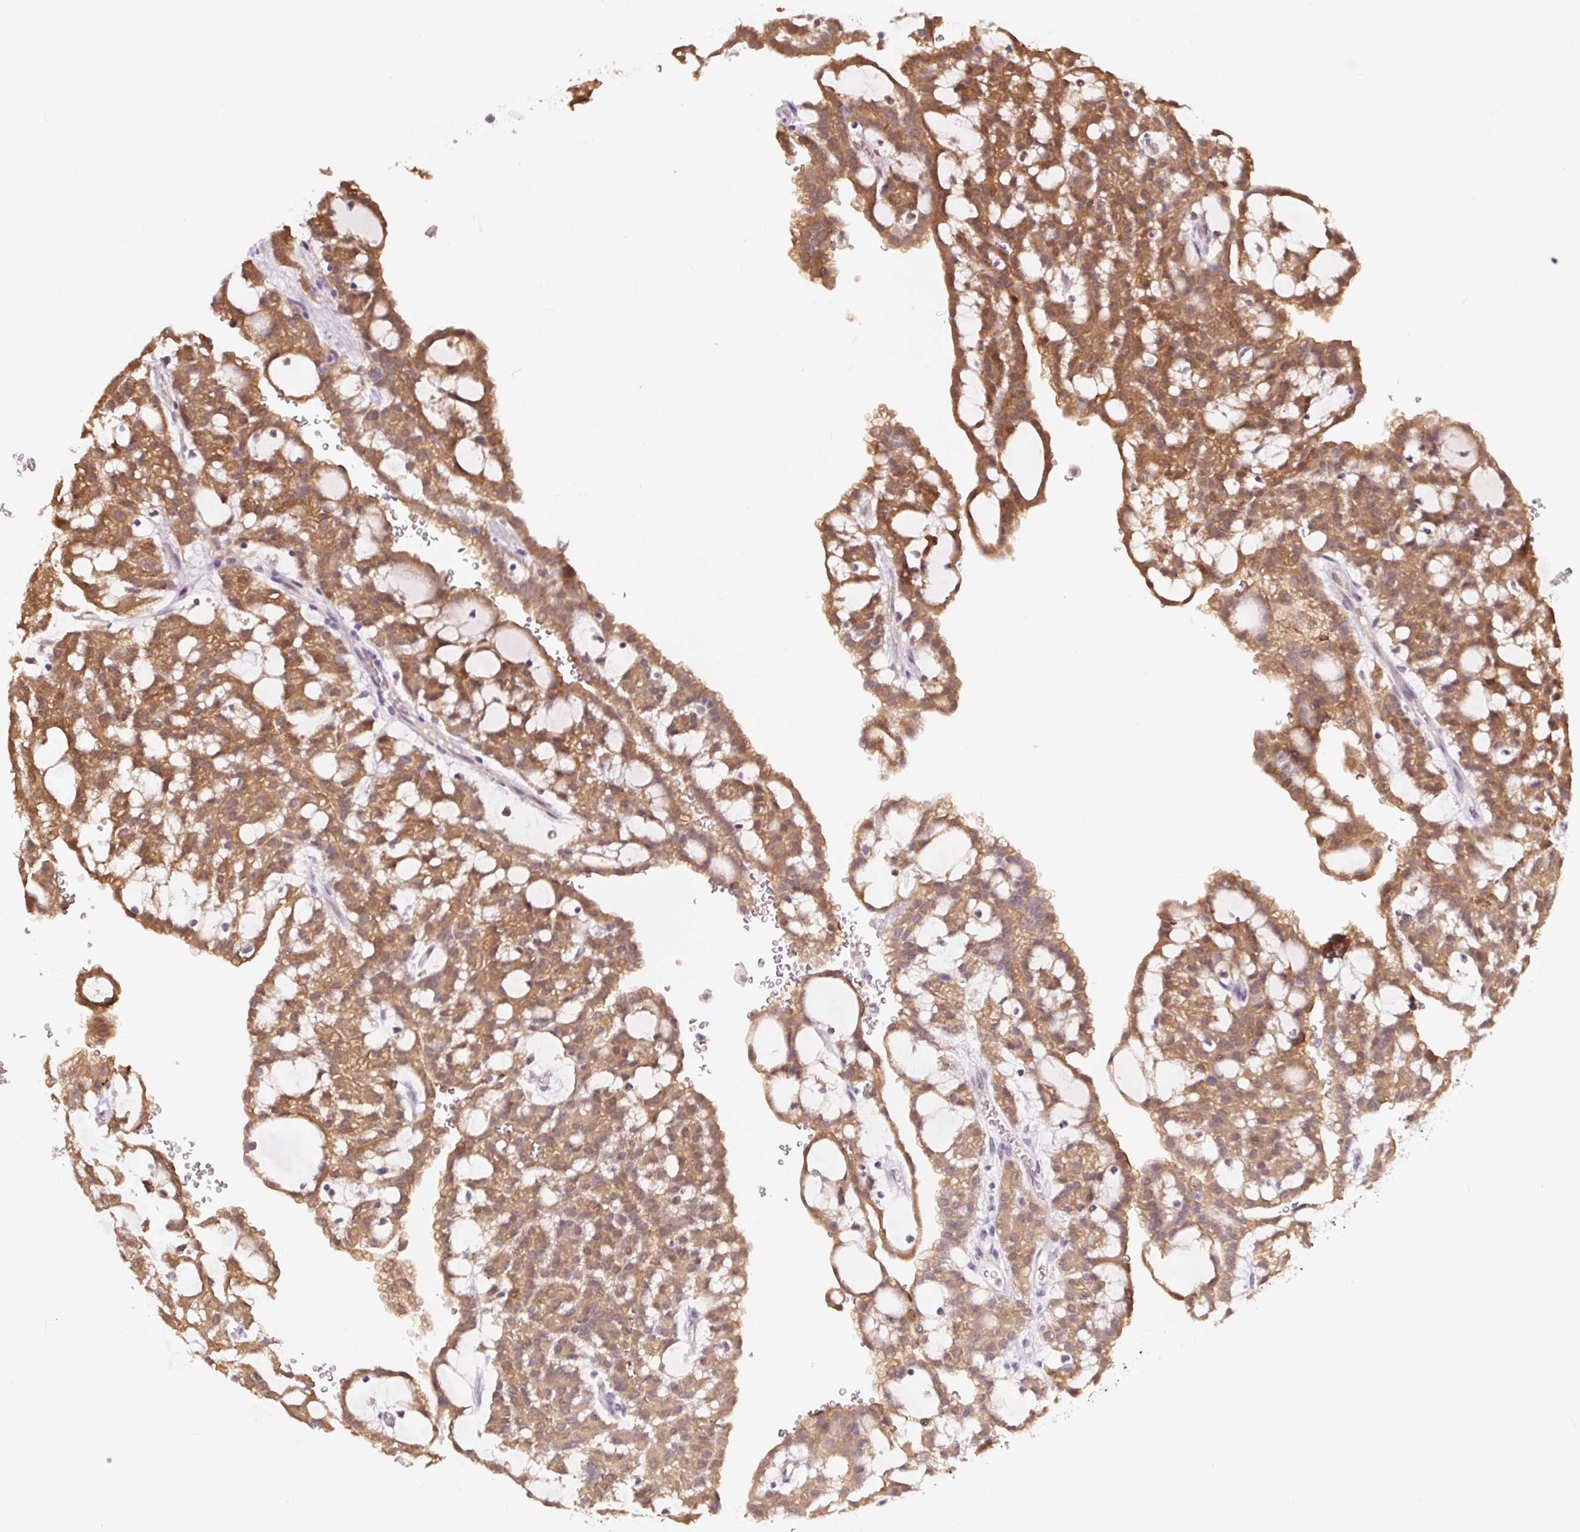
{"staining": {"intensity": "moderate", "quantity": ">75%", "location": "cytoplasmic/membranous"}, "tissue": "renal cancer", "cell_type": "Tumor cells", "image_type": "cancer", "snomed": [{"axis": "morphology", "description": "Adenocarcinoma, NOS"}, {"axis": "topography", "description": "Kidney"}], "caption": "Immunohistochemical staining of renal cancer displays medium levels of moderate cytoplasmic/membranous expression in about >75% of tumor cells.", "gene": "ASRGL1", "patient": {"sex": "male", "age": 63}}